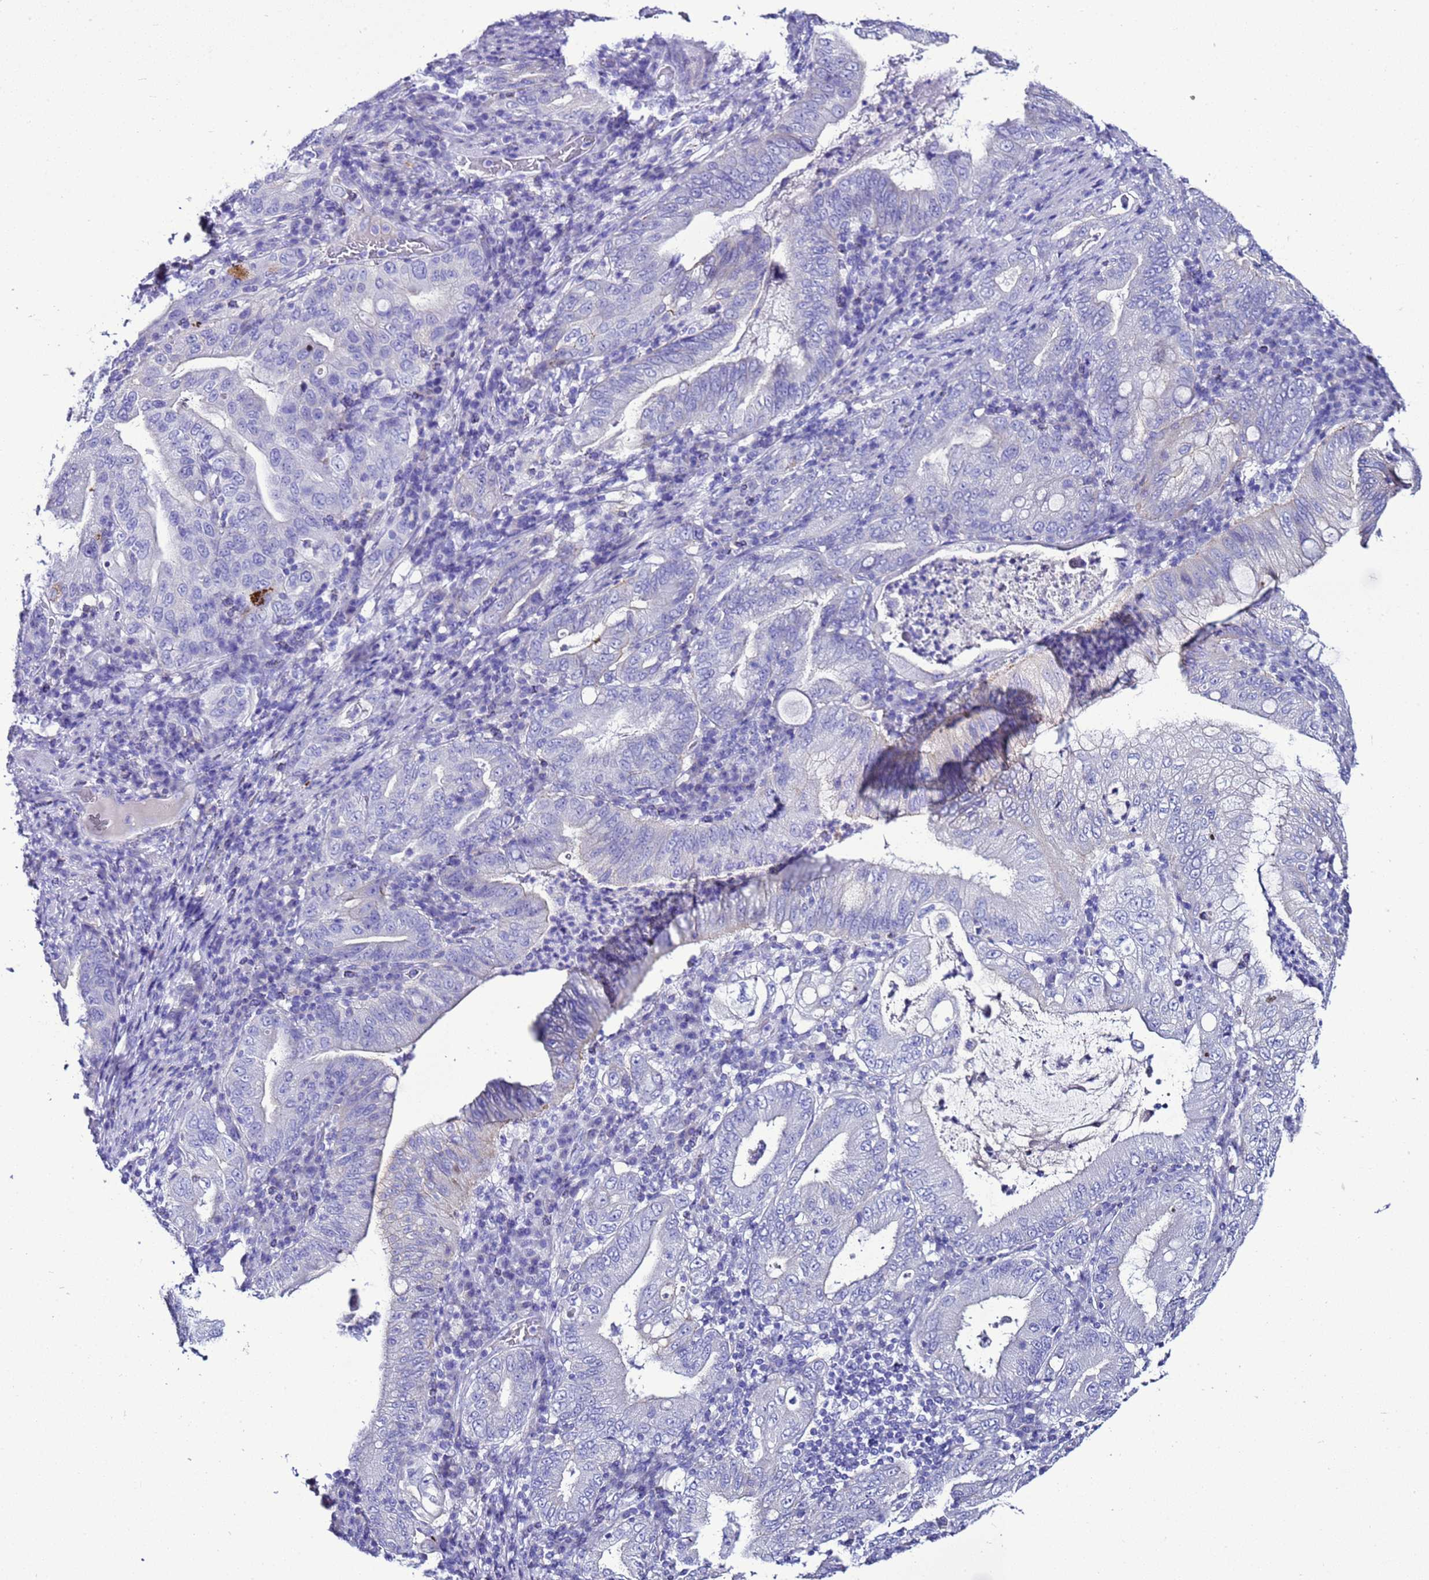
{"staining": {"intensity": "negative", "quantity": "none", "location": "none"}, "tissue": "stomach cancer", "cell_type": "Tumor cells", "image_type": "cancer", "snomed": [{"axis": "morphology", "description": "Normal tissue, NOS"}, {"axis": "morphology", "description": "Adenocarcinoma, NOS"}, {"axis": "topography", "description": "Esophagus"}, {"axis": "topography", "description": "Stomach, upper"}, {"axis": "topography", "description": "Peripheral nerve tissue"}], "caption": "The immunohistochemistry (IHC) micrograph has no significant positivity in tumor cells of adenocarcinoma (stomach) tissue.", "gene": "BEST2", "patient": {"sex": "male", "age": 62}}